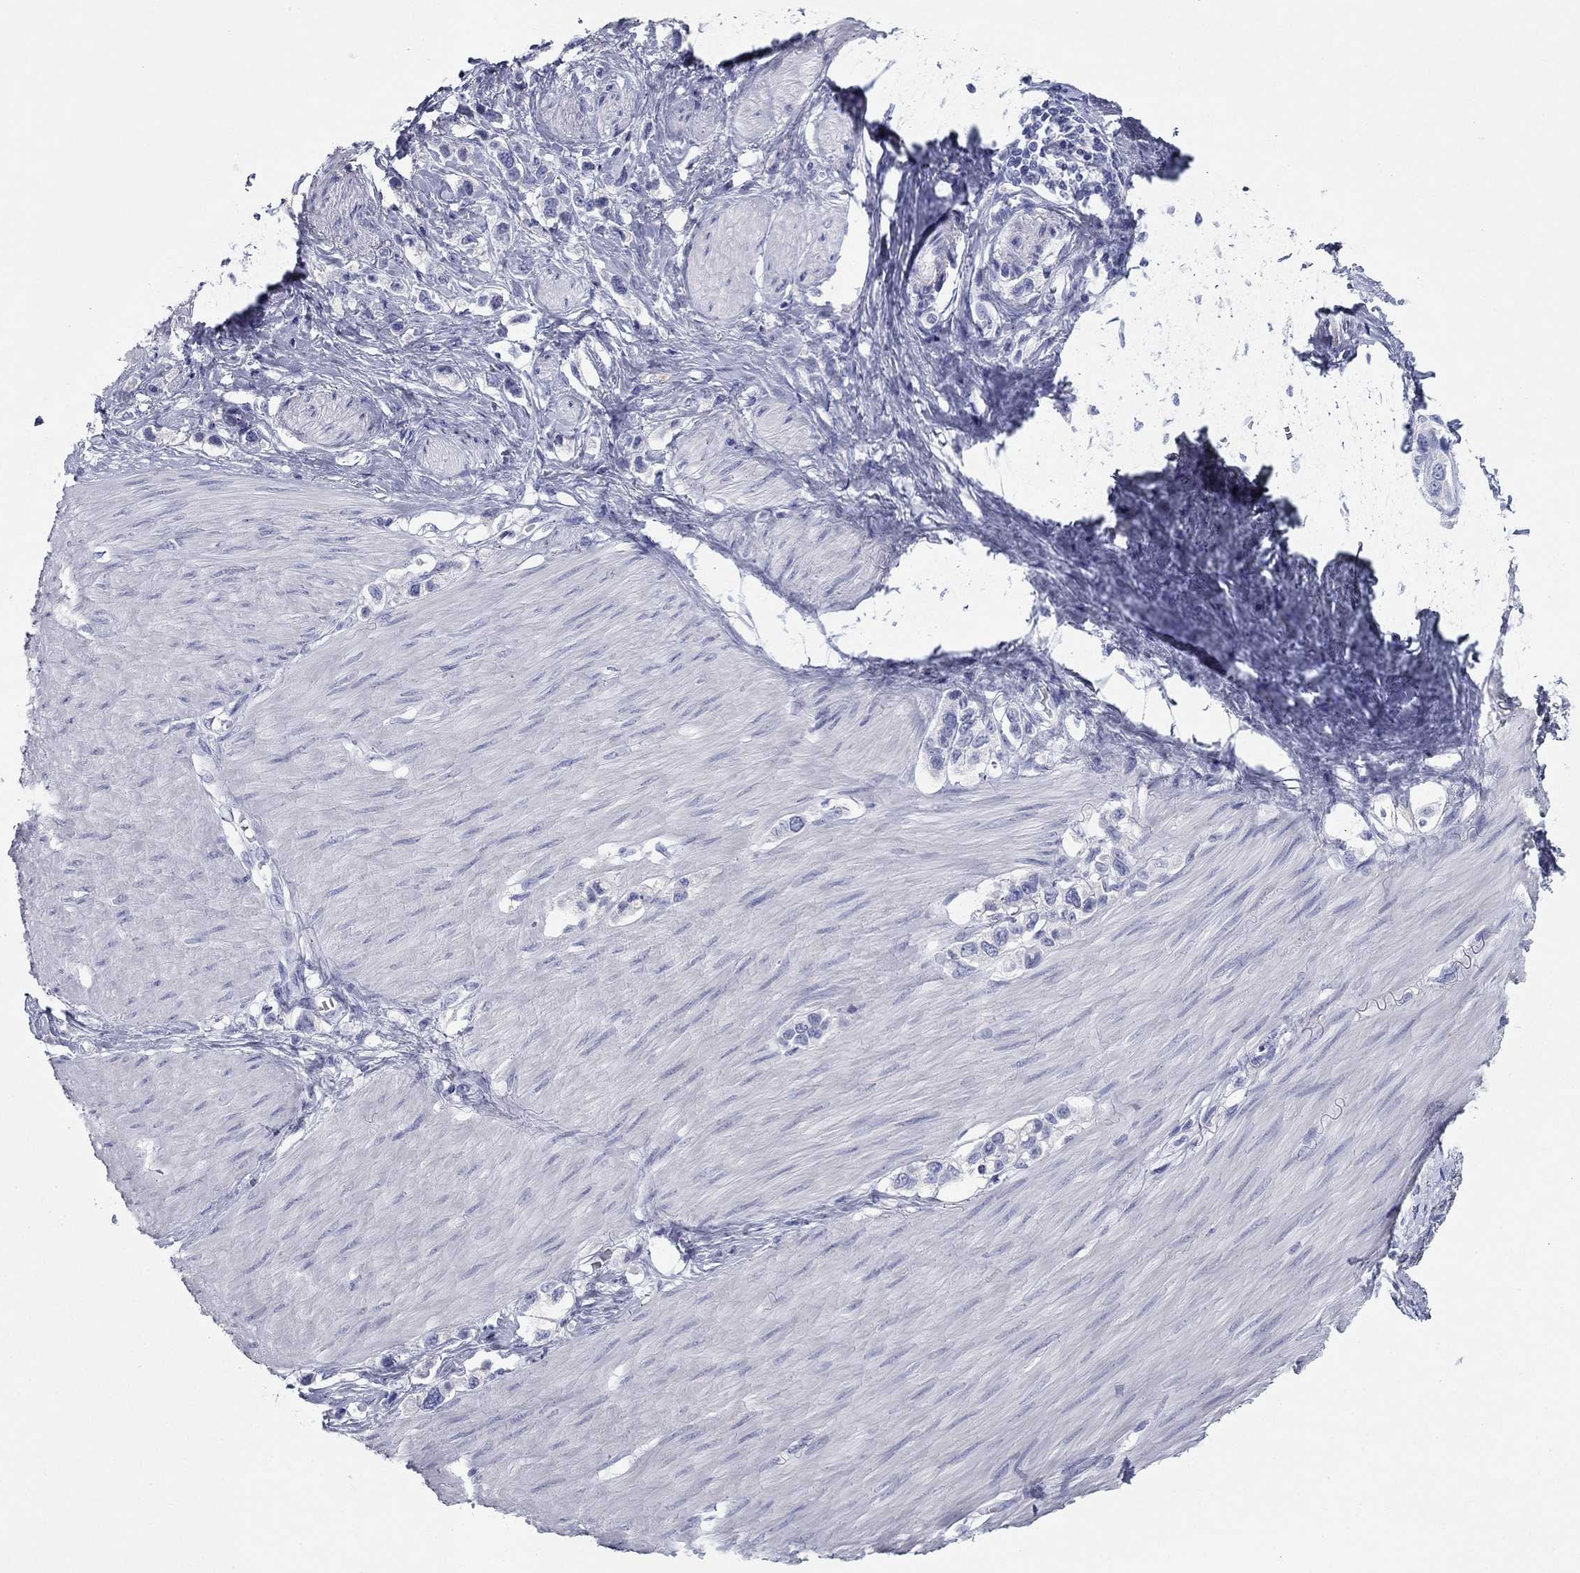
{"staining": {"intensity": "negative", "quantity": "none", "location": "none"}, "tissue": "stomach cancer", "cell_type": "Tumor cells", "image_type": "cancer", "snomed": [{"axis": "morphology", "description": "Normal tissue, NOS"}, {"axis": "morphology", "description": "Adenocarcinoma, NOS"}, {"axis": "morphology", "description": "Adenocarcinoma, High grade"}, {"axis": "topography", "description": "Stomach, upper"}, {"axis": "topography", "description": "Stomach"}], "caption": "This is an IHC micrograph of human adenocarcinoma (high-grade) (stomach). There is no staining in tumor cells.", "gene": "ZP2", "patient": {"sex": "female", "age": 65}}